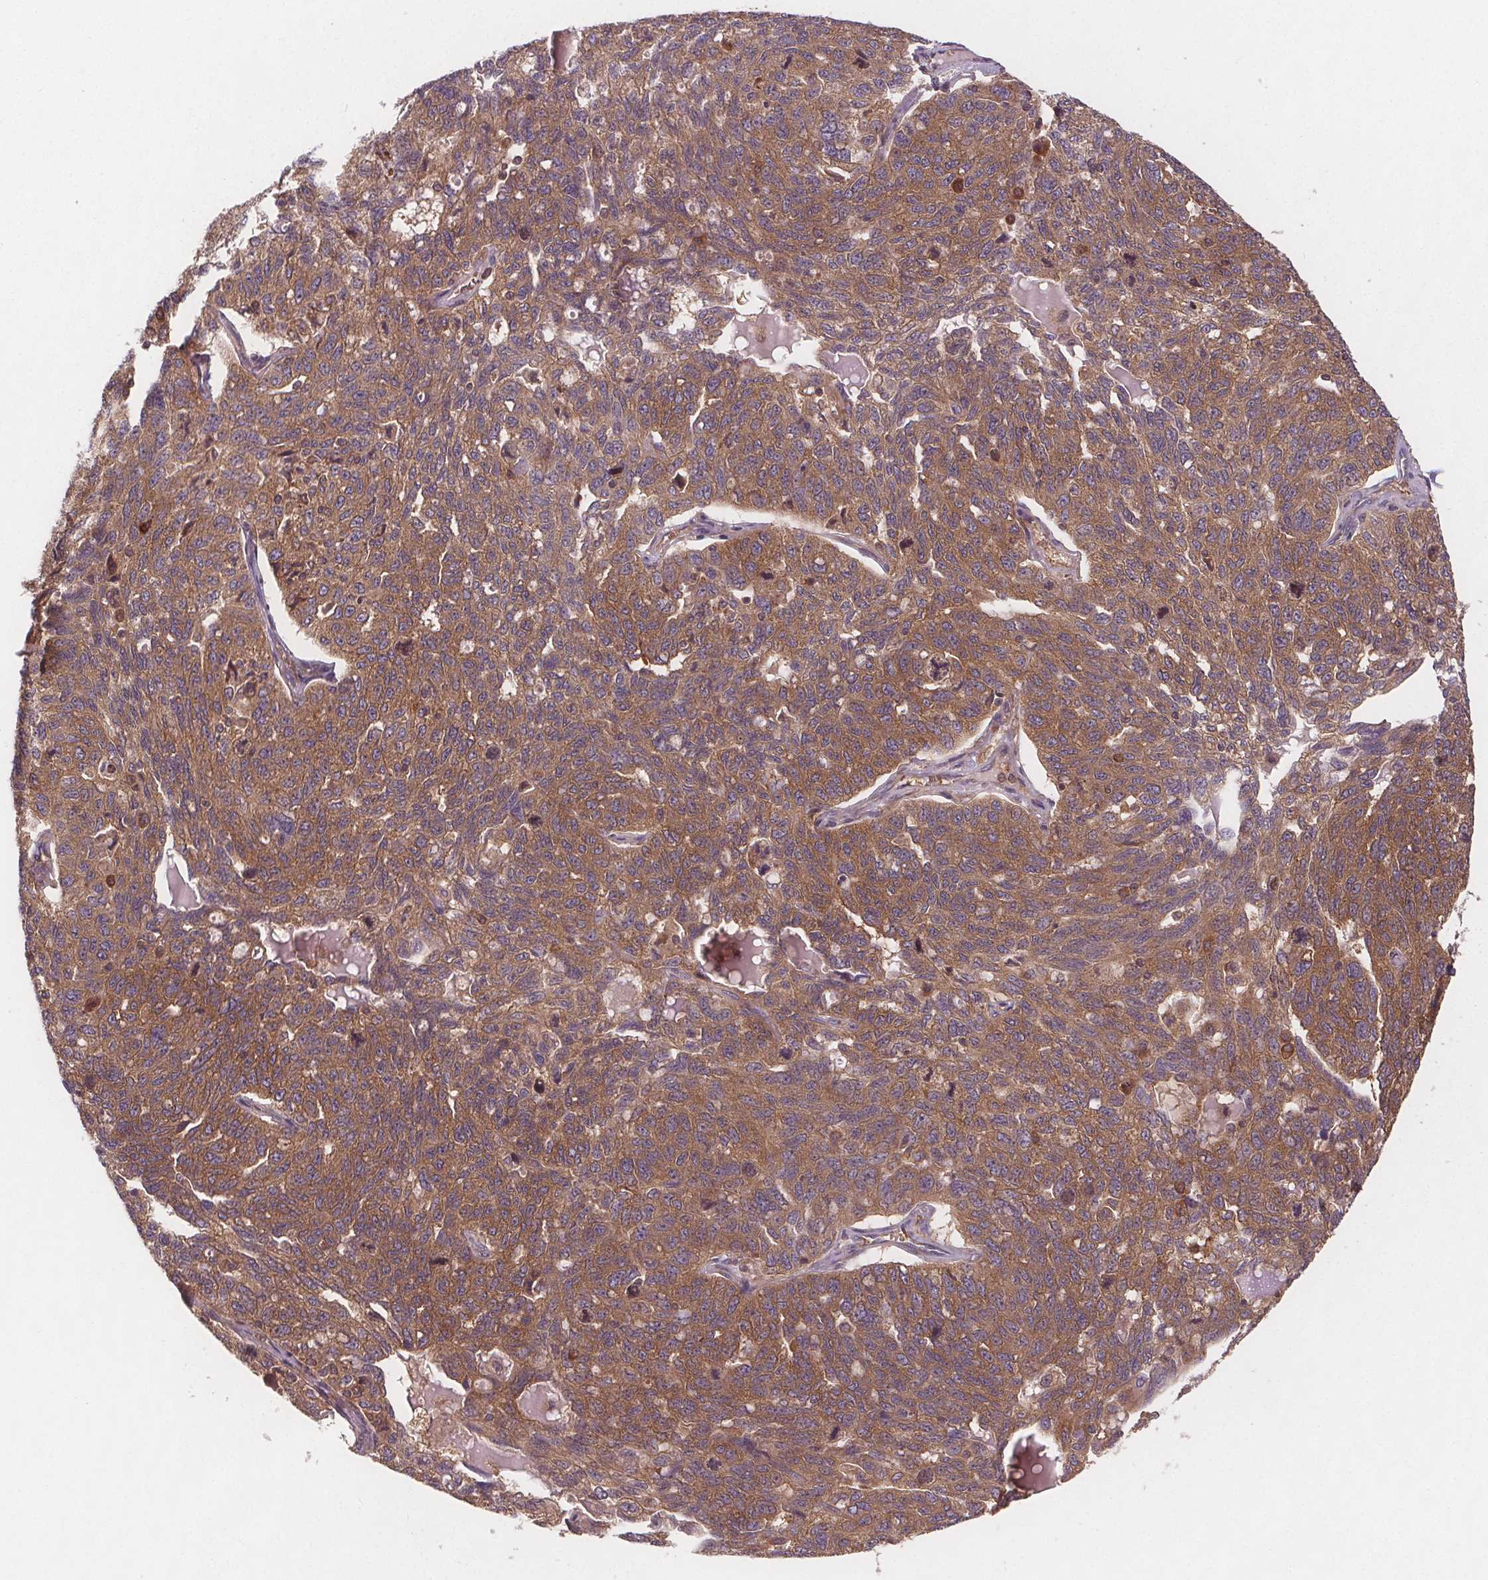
{"staining": {"intensity": "moderate", "quantity": ">75%", "location": "cytoplasmic/membranous"}, "tissue": "ovarian cancer", "cell_type": "Tumor cells", "image_type": "cancer", "snomed": [{"axis": "morphology", "description": "Cystadenocarcinoma, serous, NOS"}, {"axis": "topography", "description": "Ovary"}], "caption": "Immunohistochemical staining of ovarian serous cystadenocarcinoma reveals medium levels of moderate cytoplasmic/membranous staining in about >75% of tumor cells.", "gene": "EIF3D", "patient": {"sex": "female", "age": 71}}